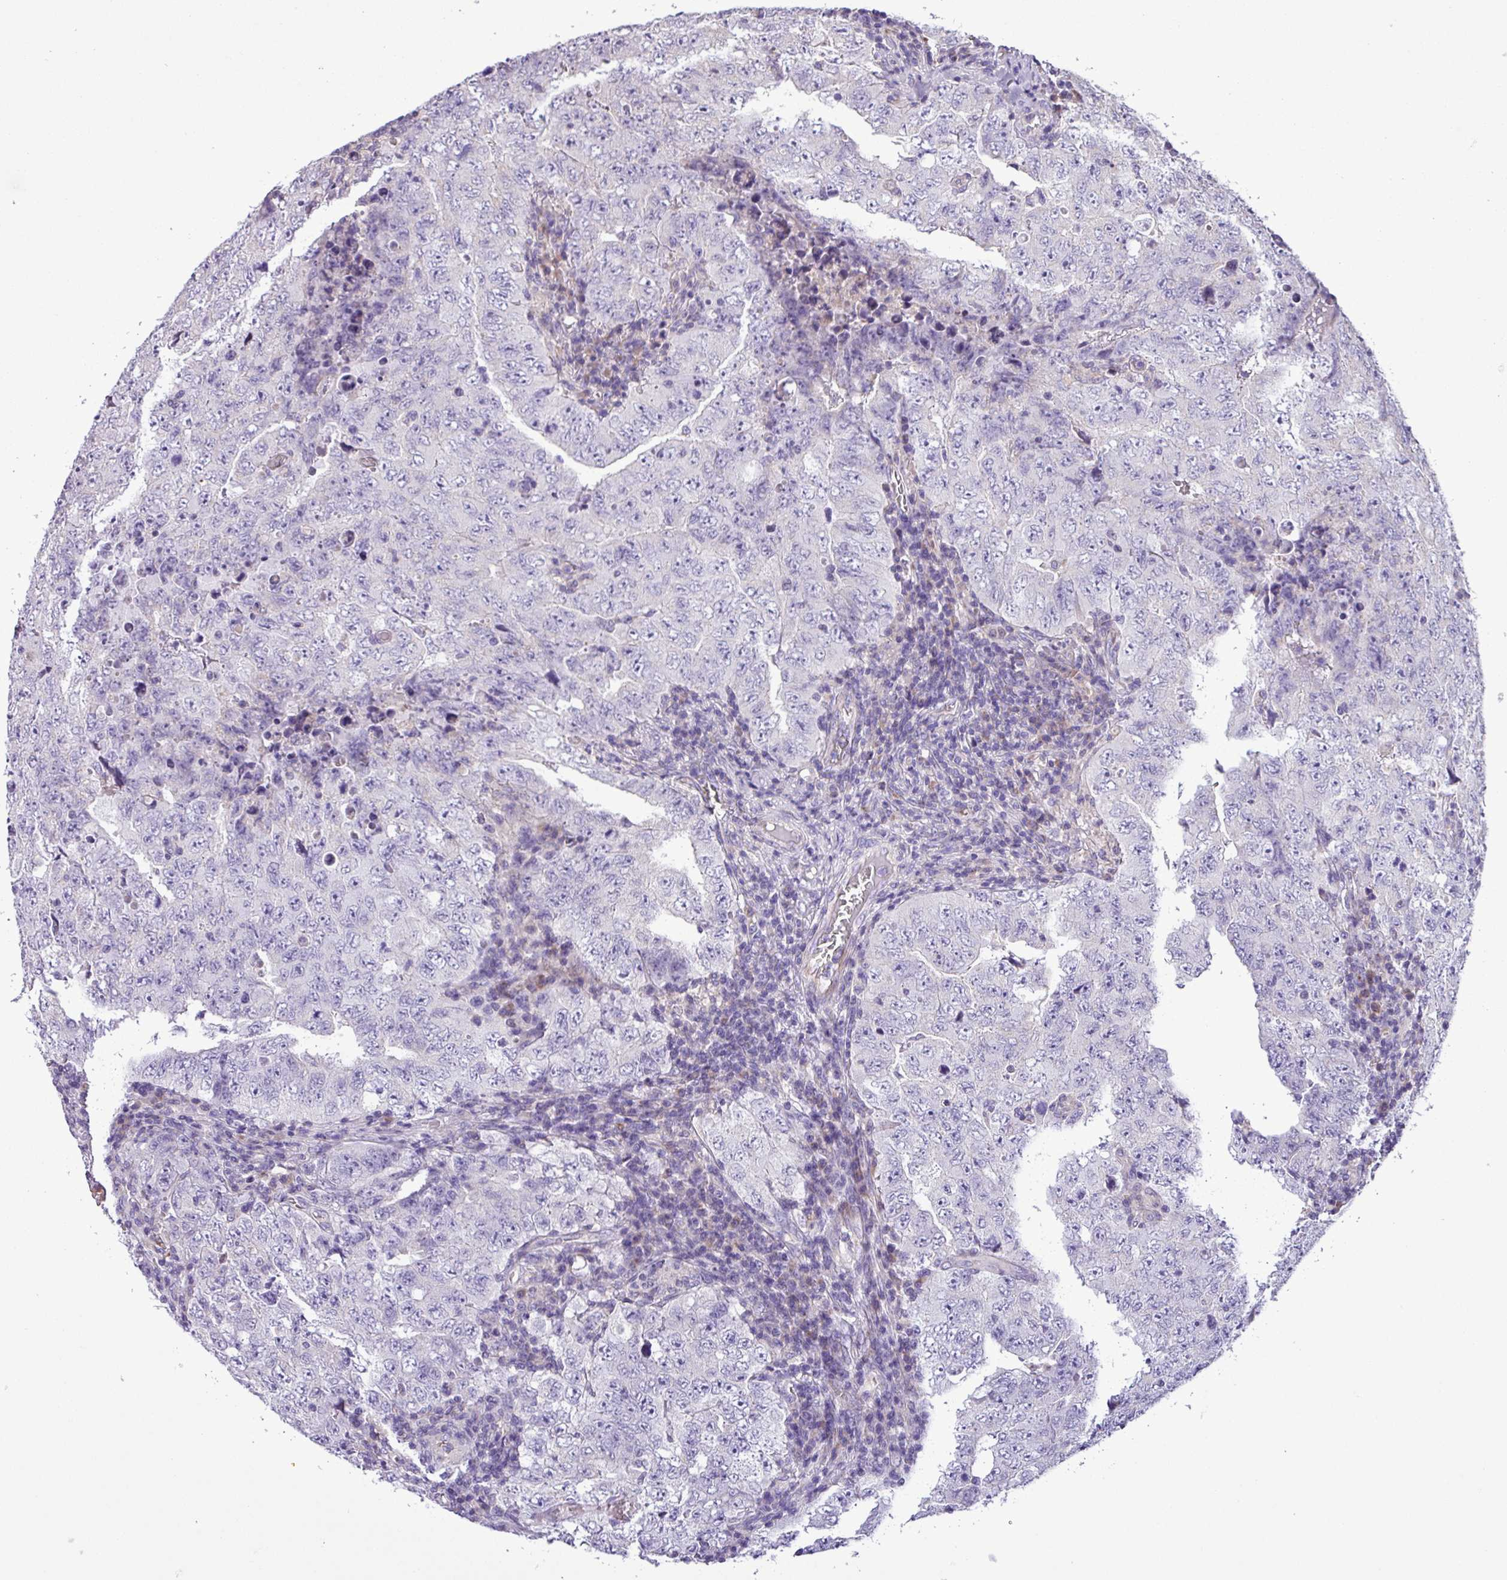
{"staining": {"intensity": "negative", "quantity": "none", "location": "none"}, "tissue": "testis cancer", "cell_type": "Tumor cells", "image_type": "cancer", "snomed": [{"axis": "morphology", "description": "Carcinoma, Embryonal, NOS"}, {"axis": "topography", "description": "Testis"}], "caption": "IHC micrograph of testis cancer stained for a protein (brown), which reveals no staining in tumor cells.", "gene": "FAM183A", "patient": {"sex": "male", "age": 26}}